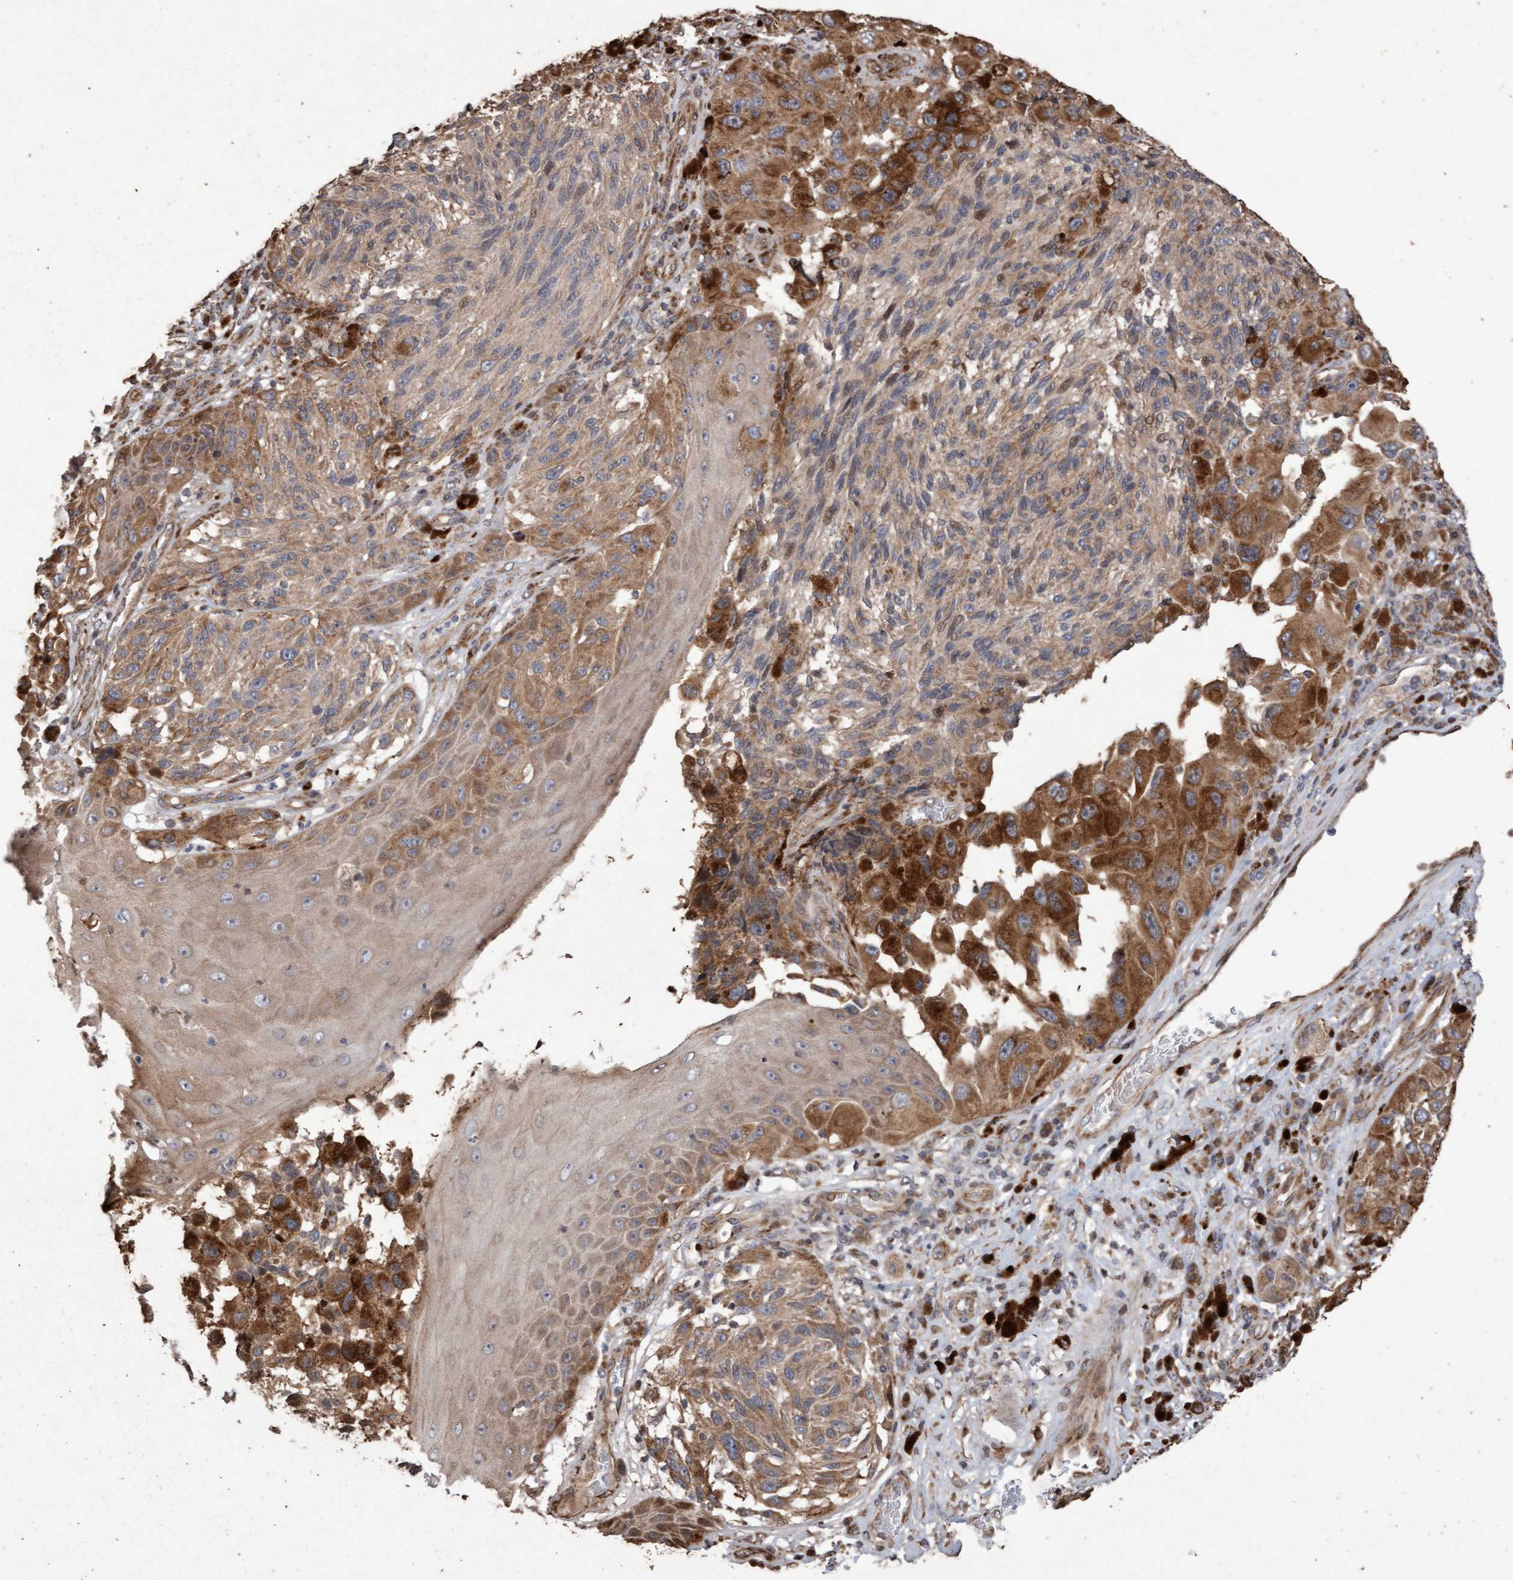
{"staining": {"intensity": "moderate", "quantity": ">75%", "location": "cytoplasmic/membranous"}, "tissue": "melanoma", "cell_type": "Tumor cells", "image_type": "cancer", "snomed": [{"axis": "morphology", "description": "Malignant melanoma, NOS"}, {"axis": "topography", "description": "Skin"}], "caption": "Protein staining displays moderate cytoplasmic/membranous positivity in about >75% of tumor cells in malignant melanoma.", "gene": "OSBP2", "patient": {"sex": "female", "age": 73}}